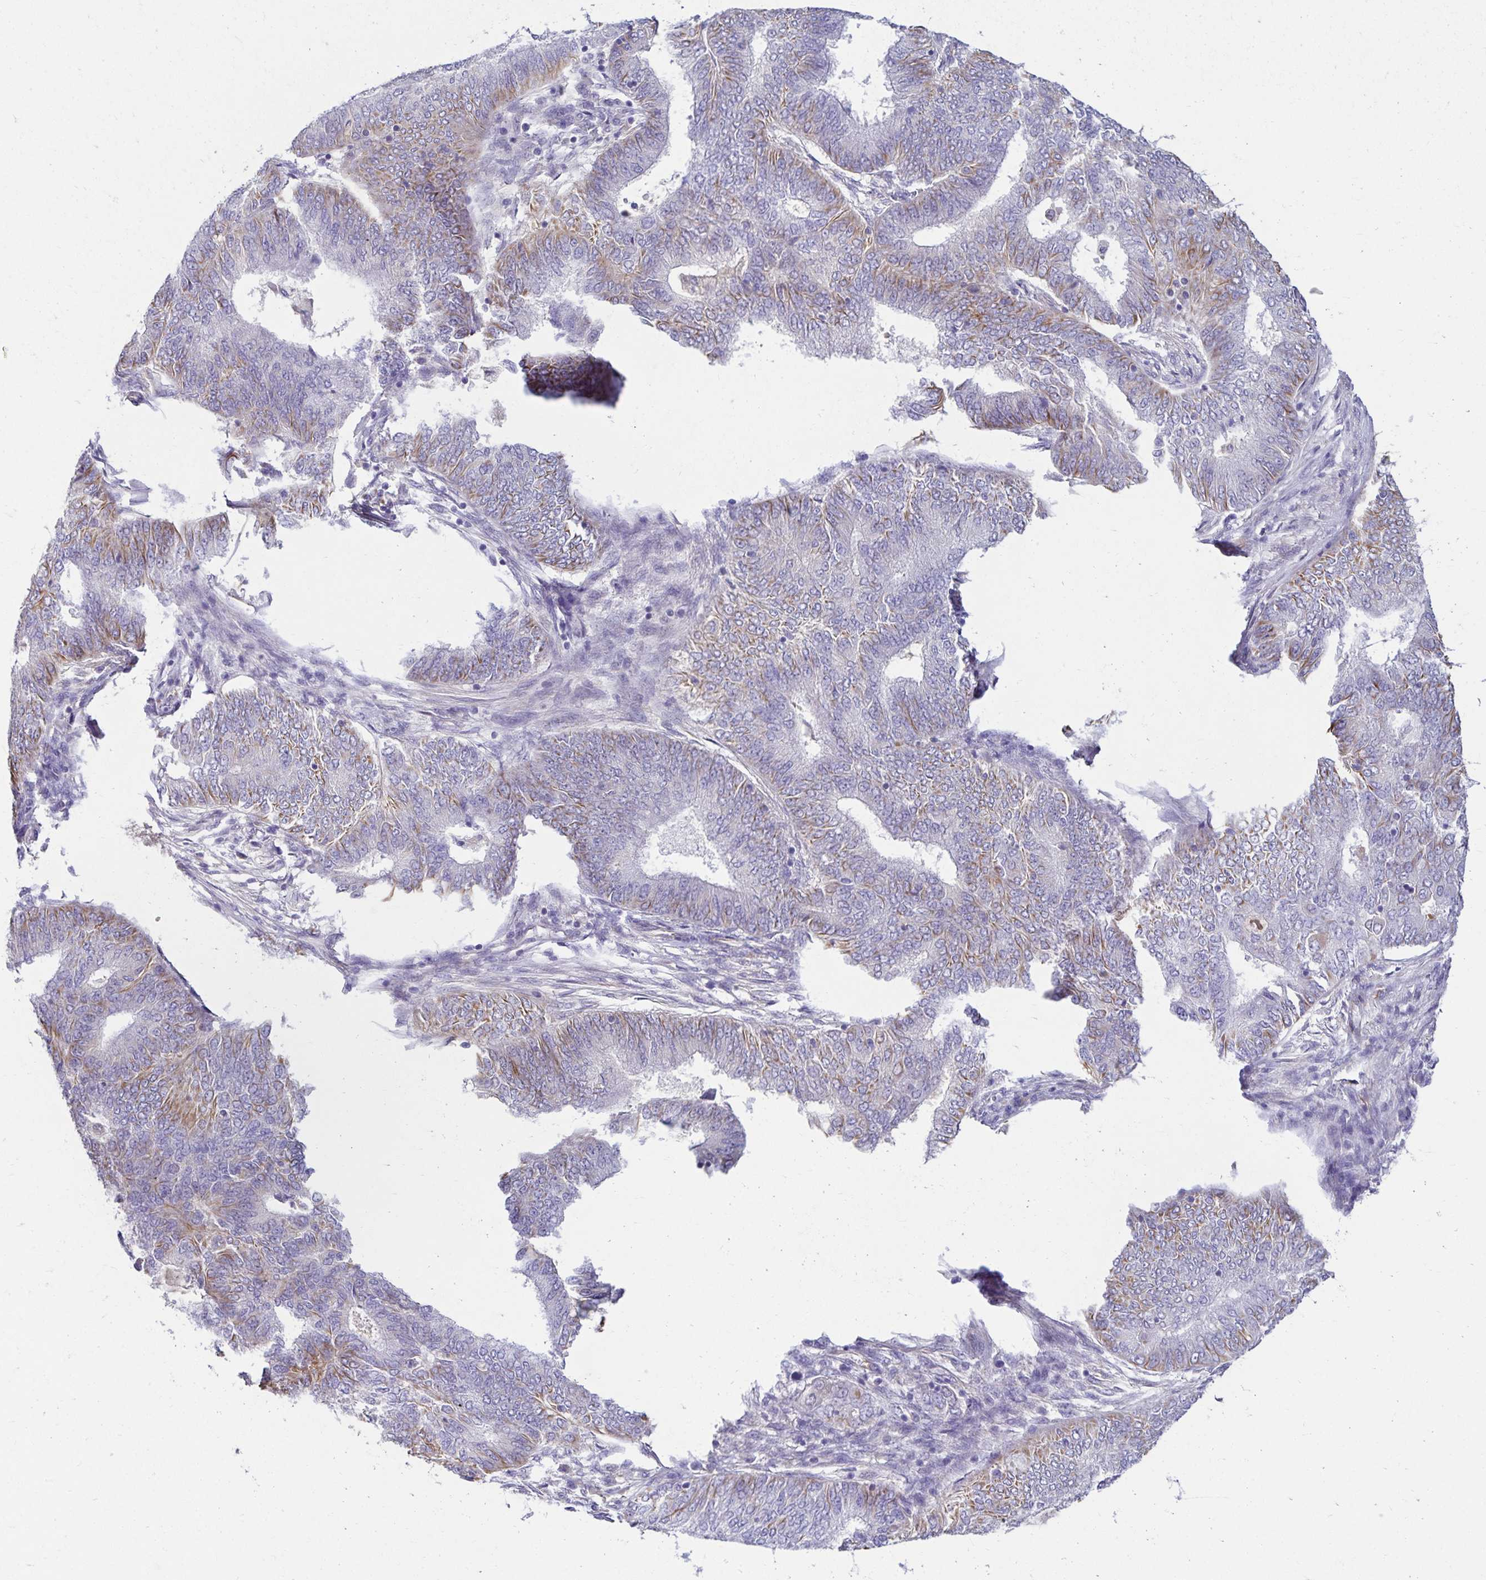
{"staining": {"intensity": "moderate", "quantity": "<25%", "location": "cytoplasmic/membranous"}, "tissue": "endometrial cancer", "cell_type": "Tumor cells", "image_type": "cancer", "snomed": [{"axis": "morphology", "description": "Adenocarcinoma, NOS"}, {"axis": "topography", "description": "Endometrium"}], "caption": "Tumor cells demonstrate low levels of moderate cytoplasmic/membranous expression in approximately <25% of cells in endometrial cancer.", "gene": "TRPV6", "patient": {"sex": "female", "age": 62}}